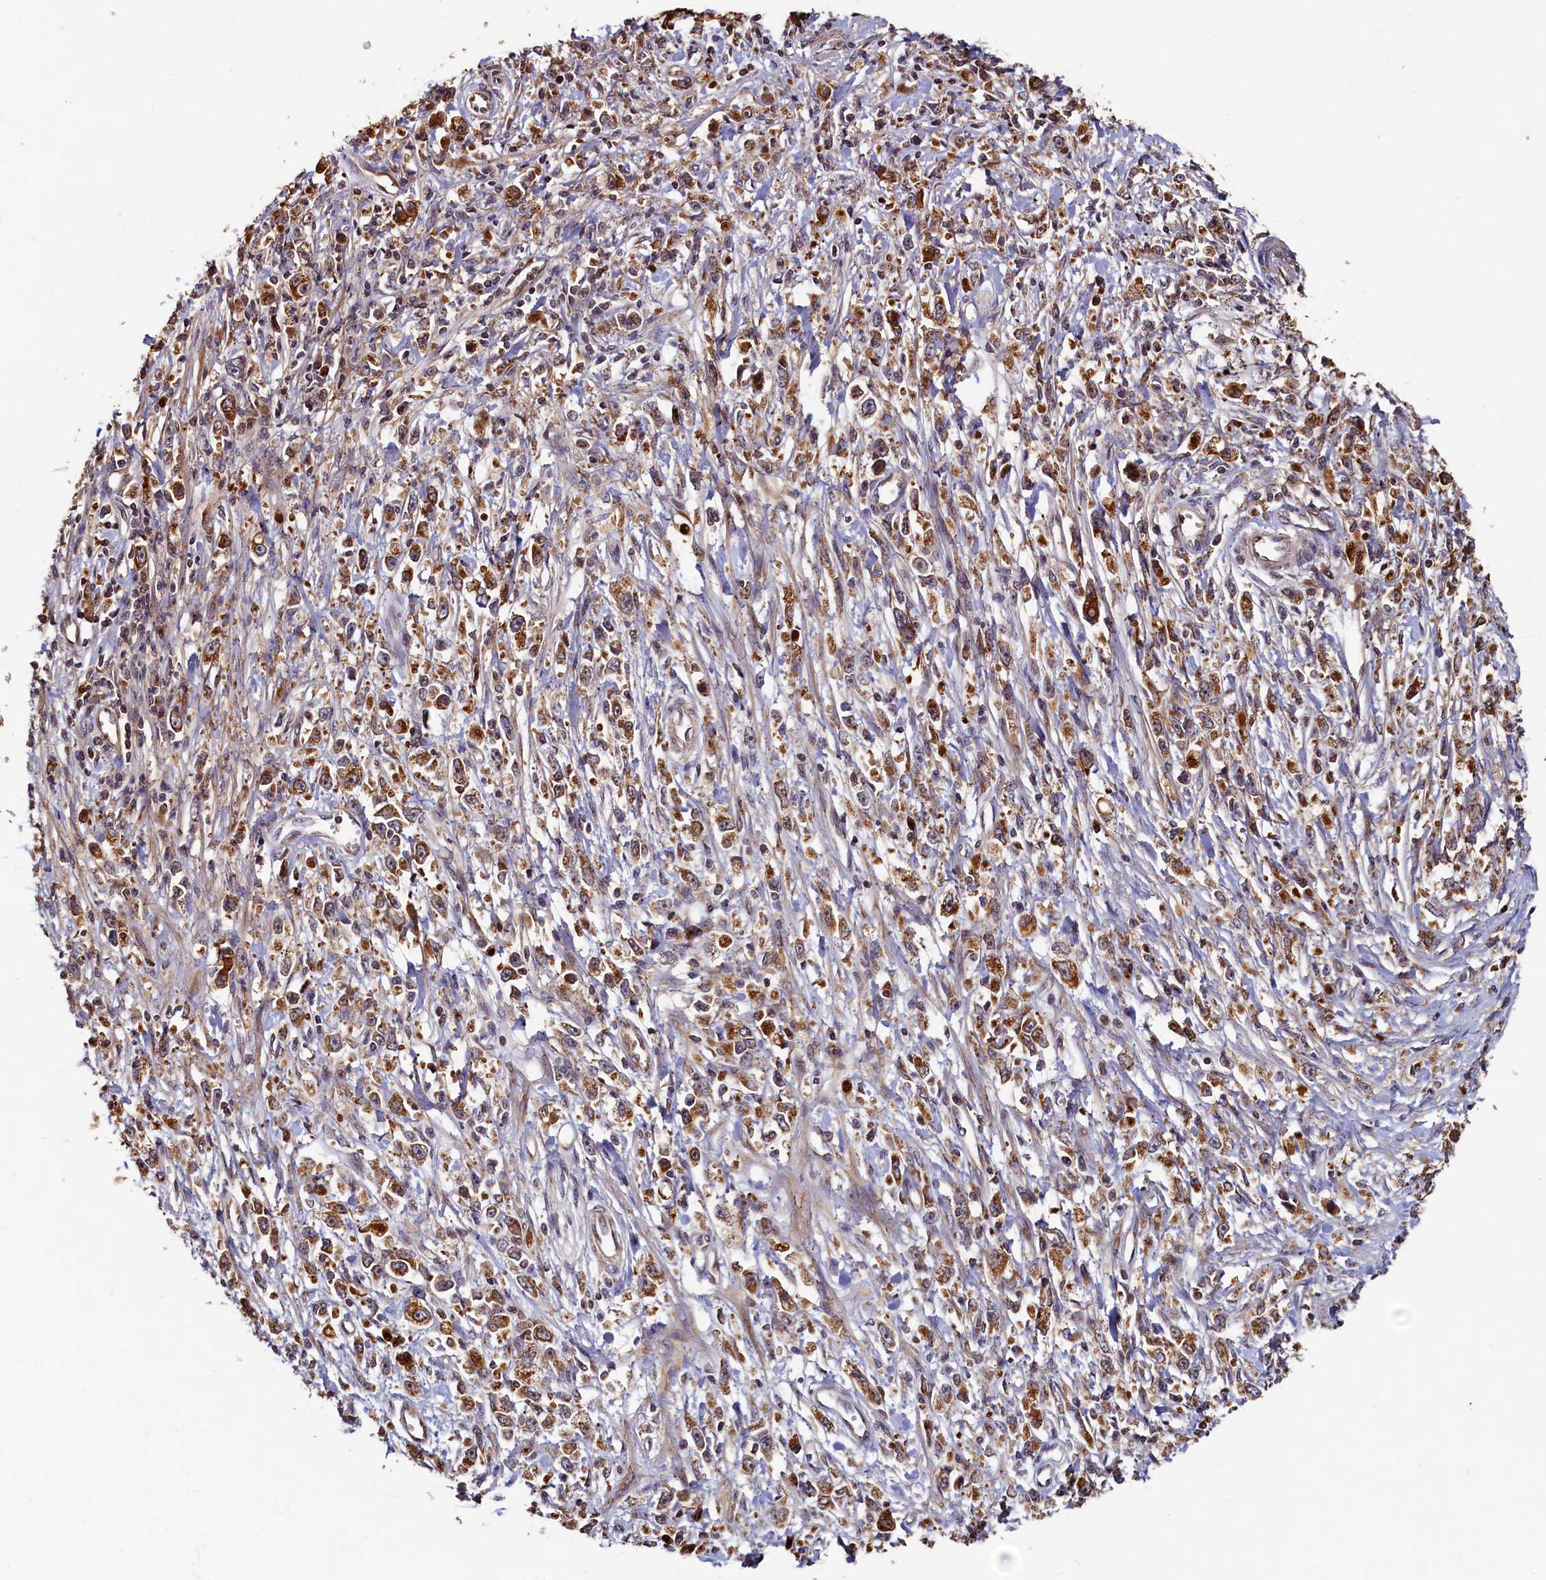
{"staining": {"intensity": "moderate", "quantity": ">75%", "location": "cytoplasmic/membranous"}, "tissue": "stomach cancer", "cell_type": "Tumor cells", "image_type": "cancer", "snomed": [{"axis": "morphology", "description": "Adenocarcinoma, NOS"}, {"axis": "topography", "description": "Stomach"}], "caption": "Stomach adenocarcinoma stained with a brown dye demonstrates moderate cytoplasmic/membranous positive staining in approximately >75% of tumor cells.", "gene": "NCKAP5L", "patient": {"sex": "female", "age": 59}}